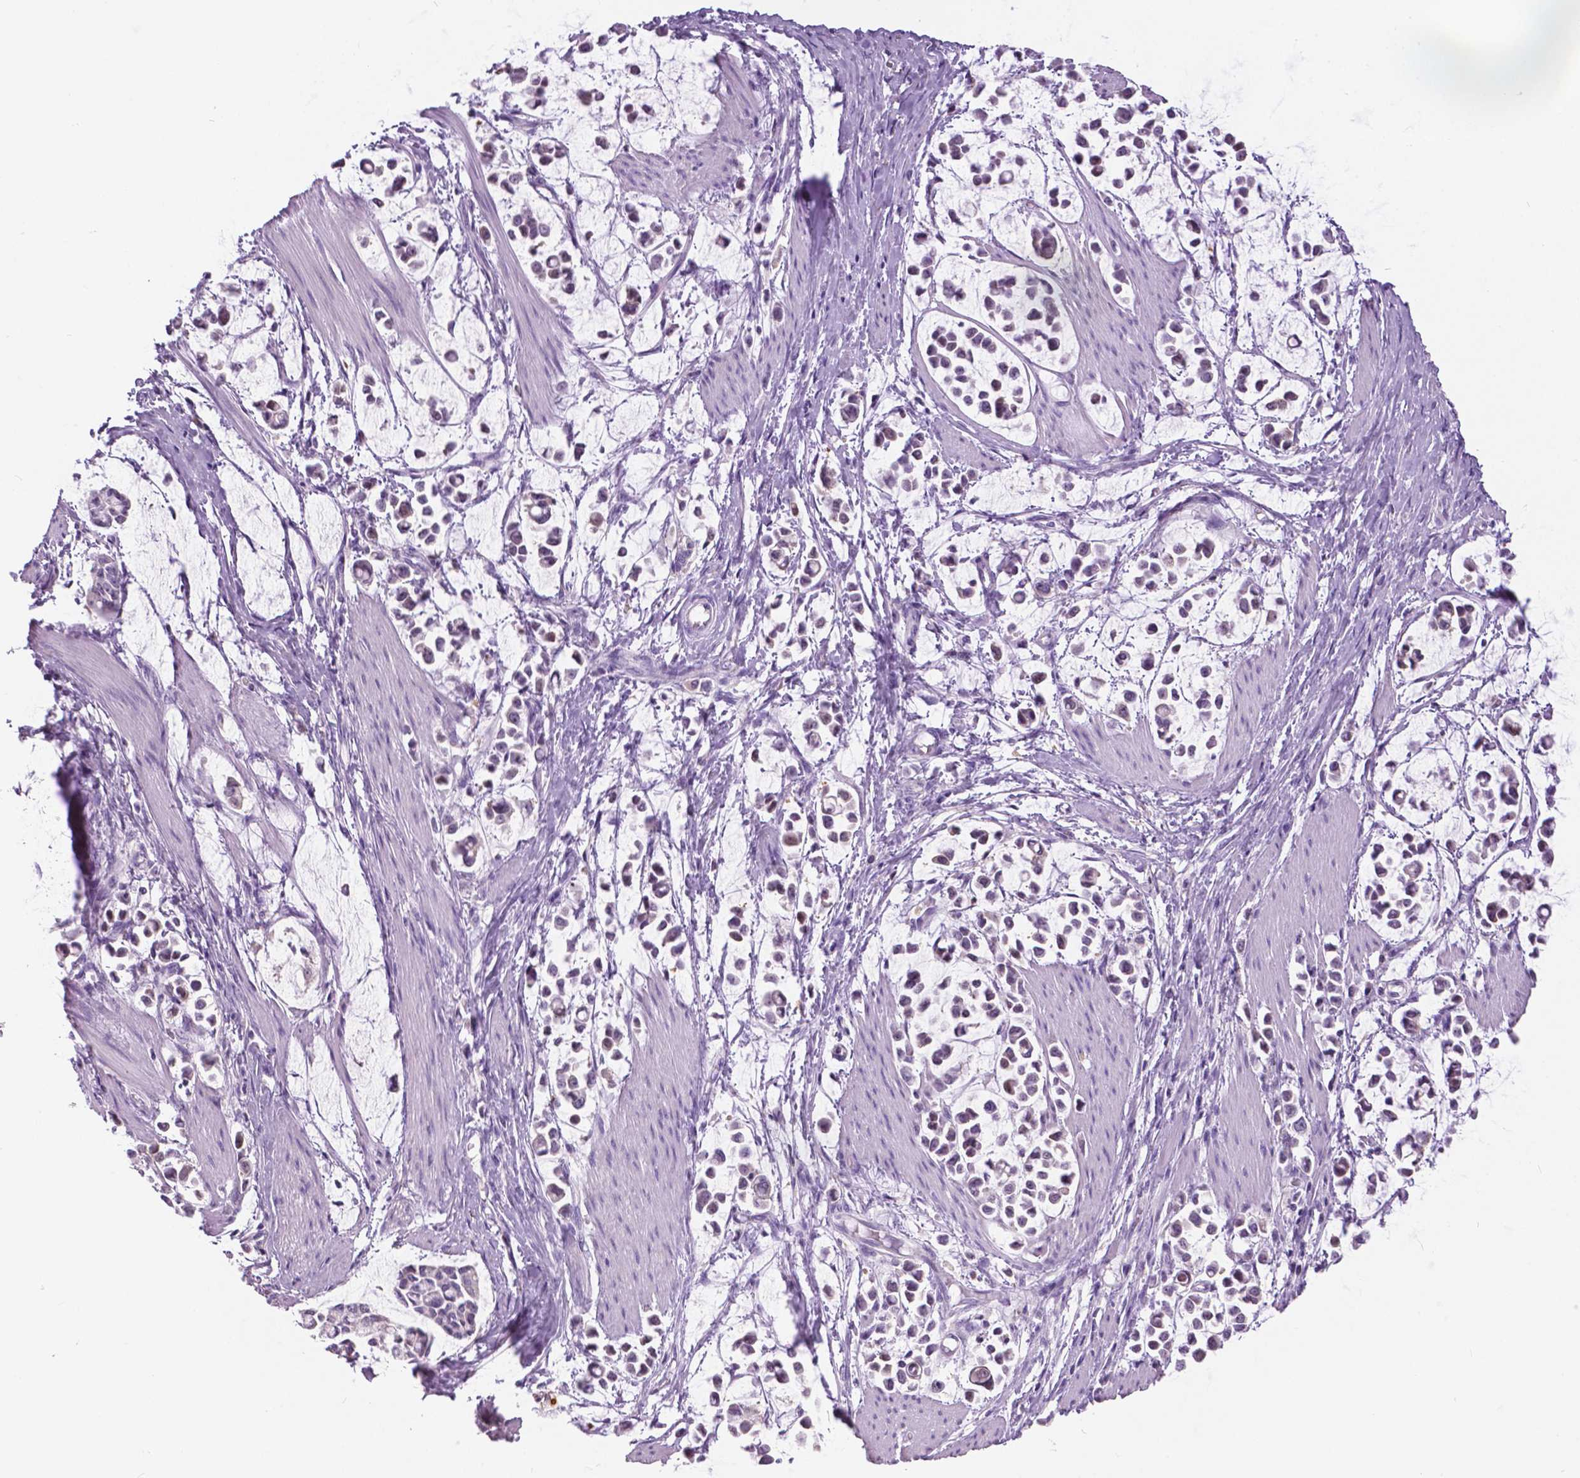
{"staining": {"intensity": "negative", "quantity": "none", "location": "none"}, "tissue": "stomach cancer", "cell_type": "Tumor cells", "image_type": "cancer", "snomed": [{"axis": "morphology", "description": "Adenocarcinoma, NOS"}, {"axis": "topography", "description": "Stomach"}], "caption": "The photomicrograph demonstrates no significant staining in tumor cells of stomach cancer.", "gene": "TP53TG5", "patient": {"sex": "male", "age": 82}}